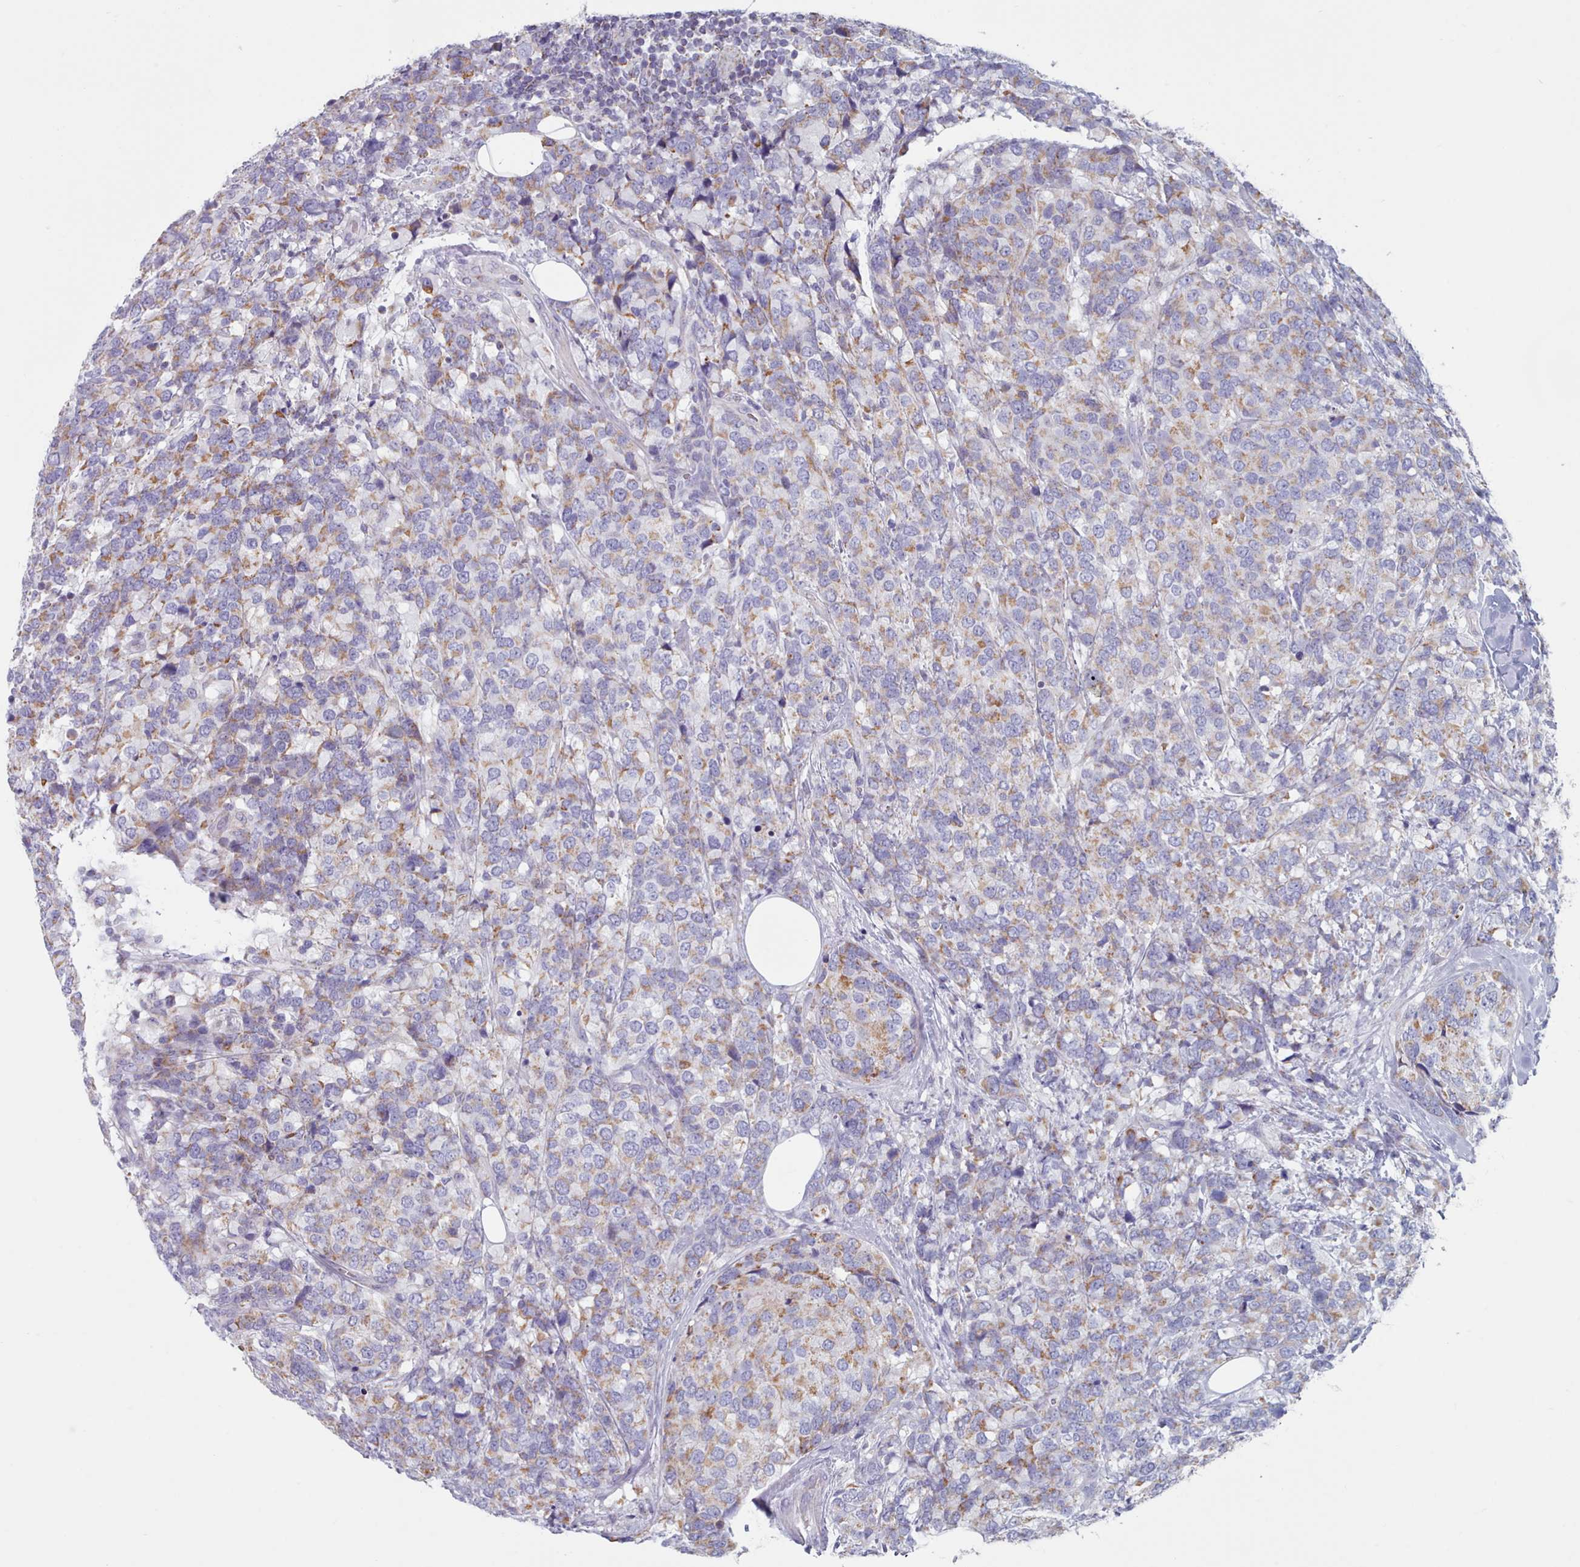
{"staining": {"intensity": "moderate", "quantity": "<25%", "location": "cytoplasmic/membranous"}, "tissue": "breast cancer", "cell_type": "Tumor cells", "image_type": "cancer", "snomed": [{"axis": "morphology", "description": "Lobular carcinoma"}, {"axis": "topography", "description": "Breast"}], "caption": "Human lobular carcinoma (breast) stained for a protein (brown) demonstrates moderate cytoplasmic/membranous positive staining in about <25% of tumor cells.", "gene": "HAO1", "patient": {"sex": "female", "age": 59}}